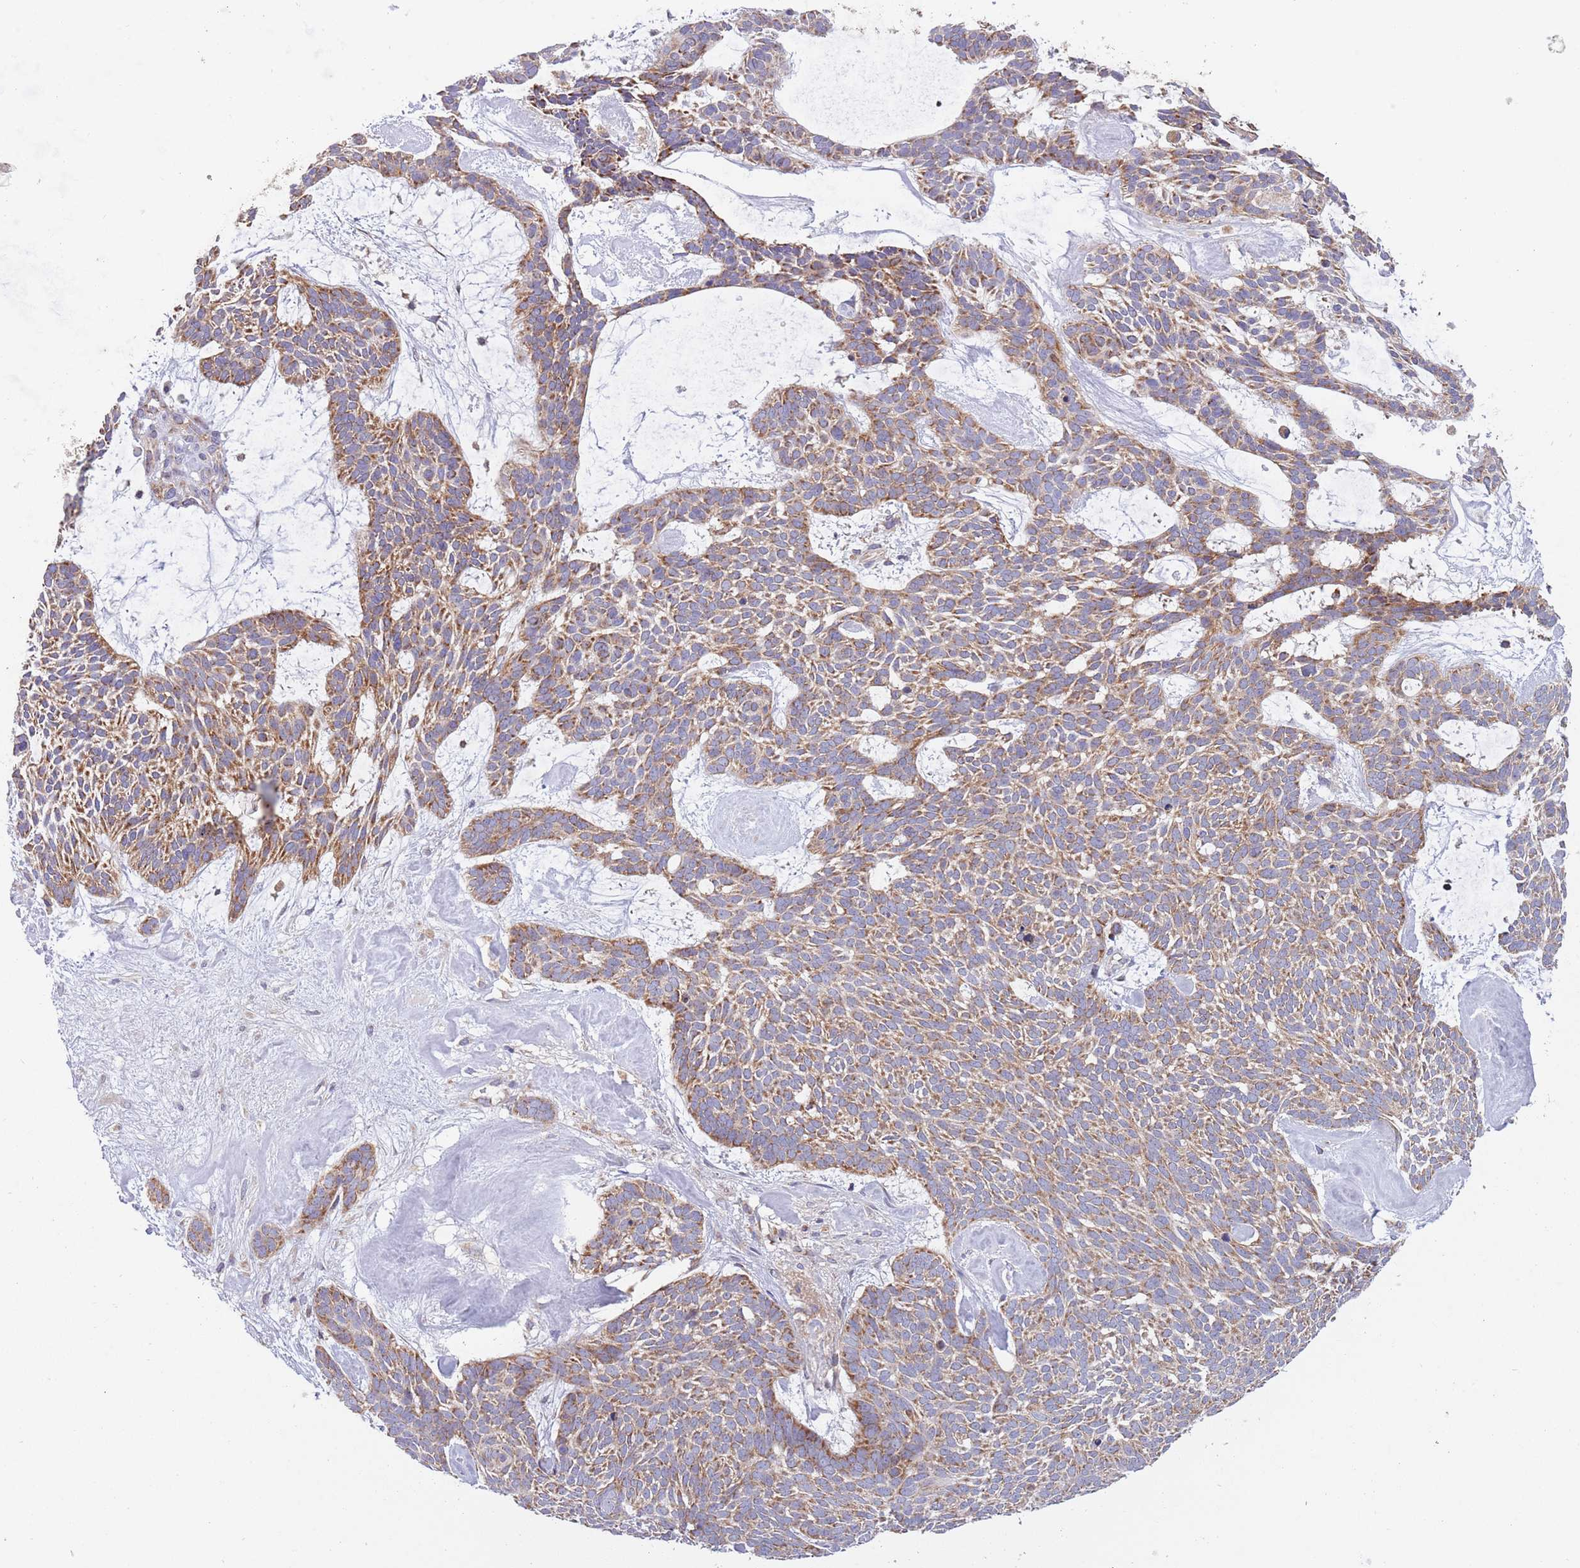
{"staining": {"intensity": "moderate", "quantity": ">75%", "location": "cytoplasmic/membranous"}, "tissue": "skin cancer", "cell_type": "Tumor cells", "image_type": "cancer", "snomed": [{"axis": "morphology", "description": "Basal cell carcinoma"}, {"axis": "topography", "description": "Skin"}], "caption": "Tumor cells reveal moderate cytoplasmic/membranous positivity in about >75% of cells in skin basal cell carcinoma.", "gene": "IRS4", "patient": {"sex": "male", "age": 61}}